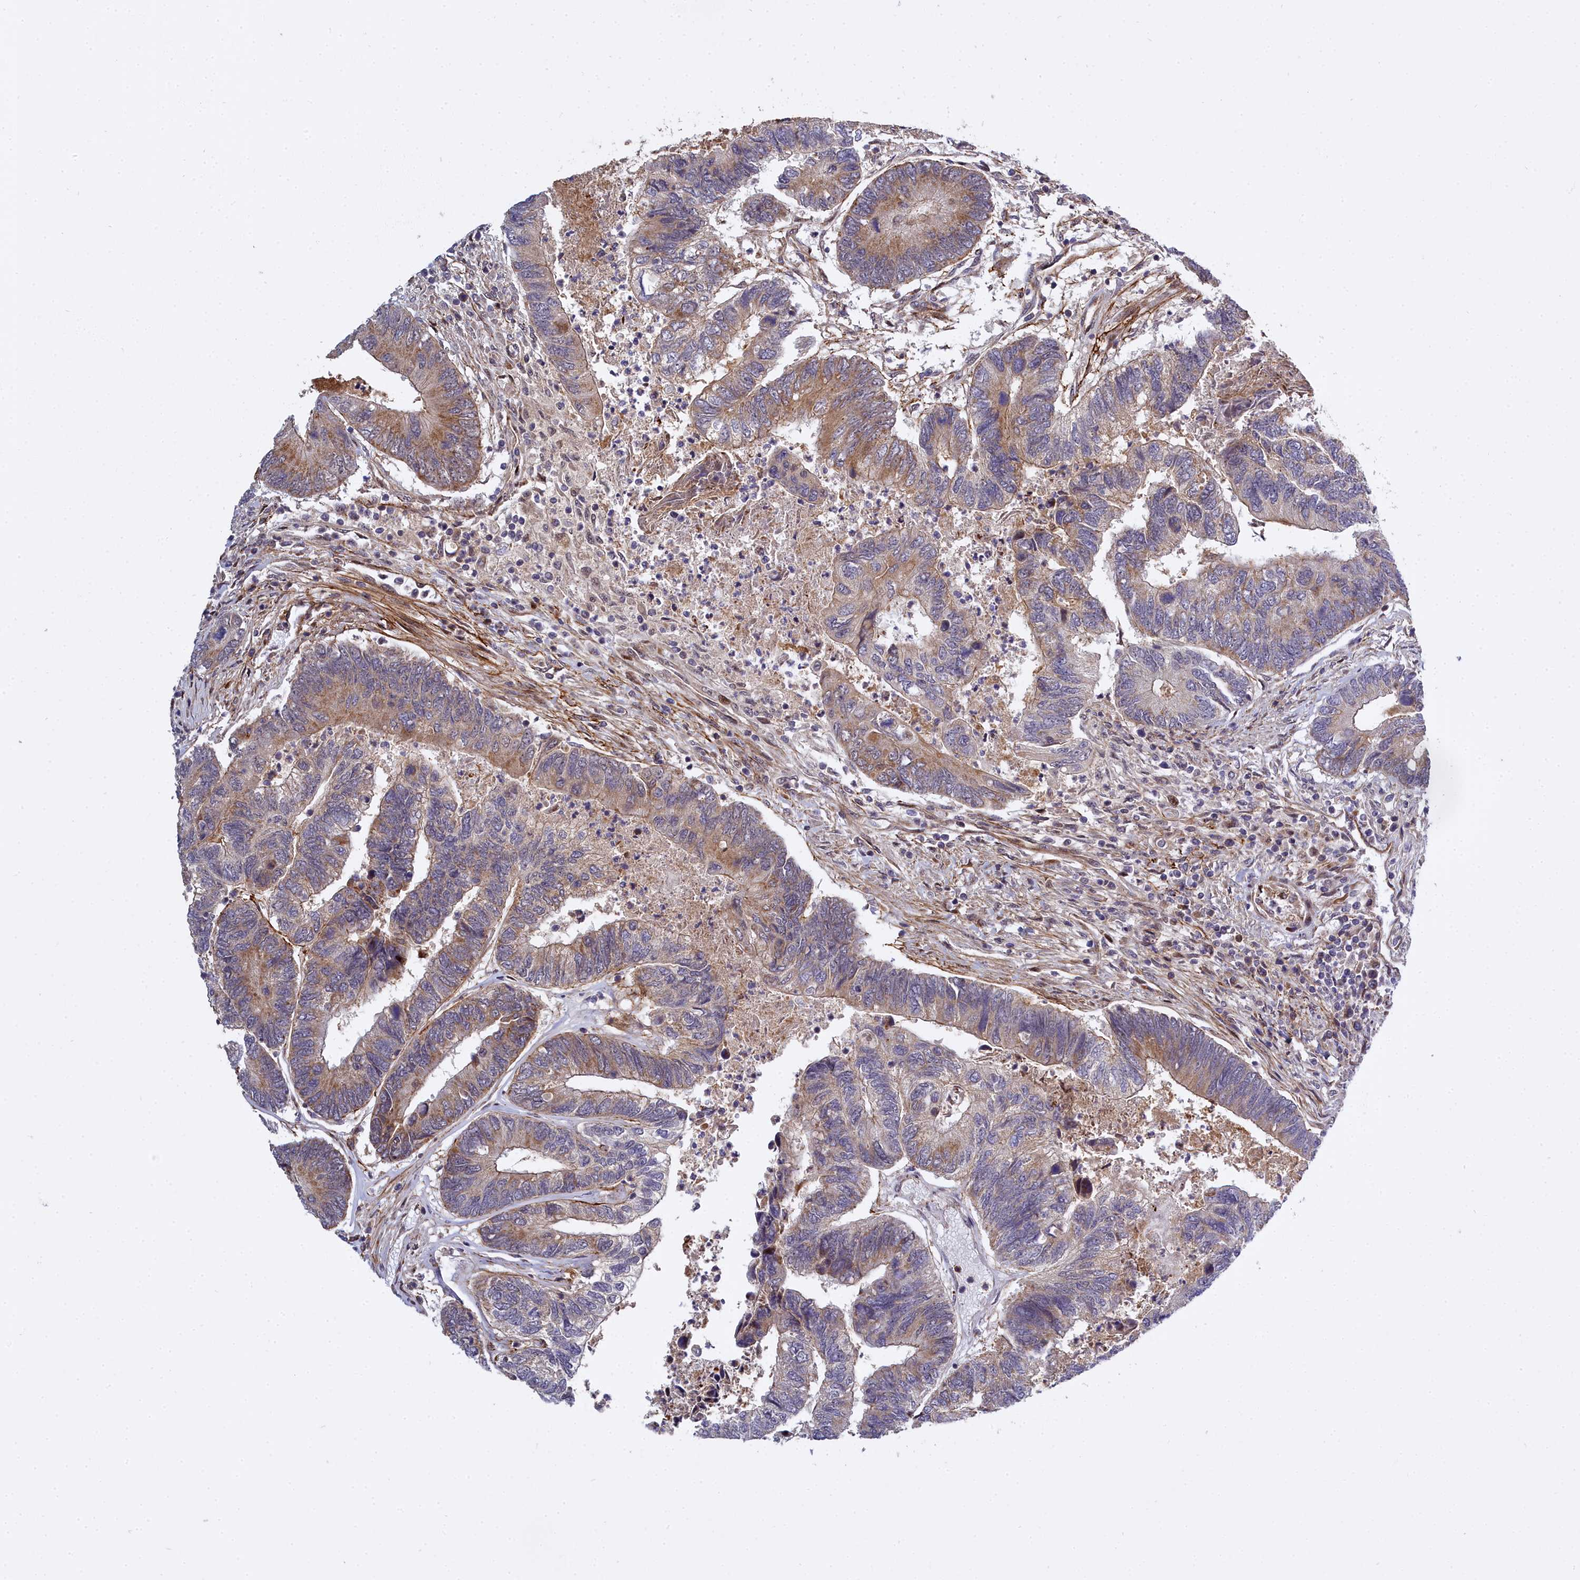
{"staining": {"intensity": "moderate", "quantity": "25%-75%", "location": "cytoplasmic/membranous"}, "tissue": "colorectal cancer", "cell_type": "Tumor cells", "image_type": "cancer", "snomed": [{"axis": "morphology", "description": "Adenocarcinoma, NOS"}, {"axis": "topography", "description": "Colon"}], "caption": "High-magnification brightfield microscopy of colorectal cancer stained with DAB (3,3'-diaminobenzidine) (brown) and counterstained with hematoxylin (blue). tumor cells exhibit moderate cytoplasmic/membranous expression is appreciated in approximately25%-75% of cells.", "gene": "MRPS11", "patient": {"sex": "female", "age": 67}}